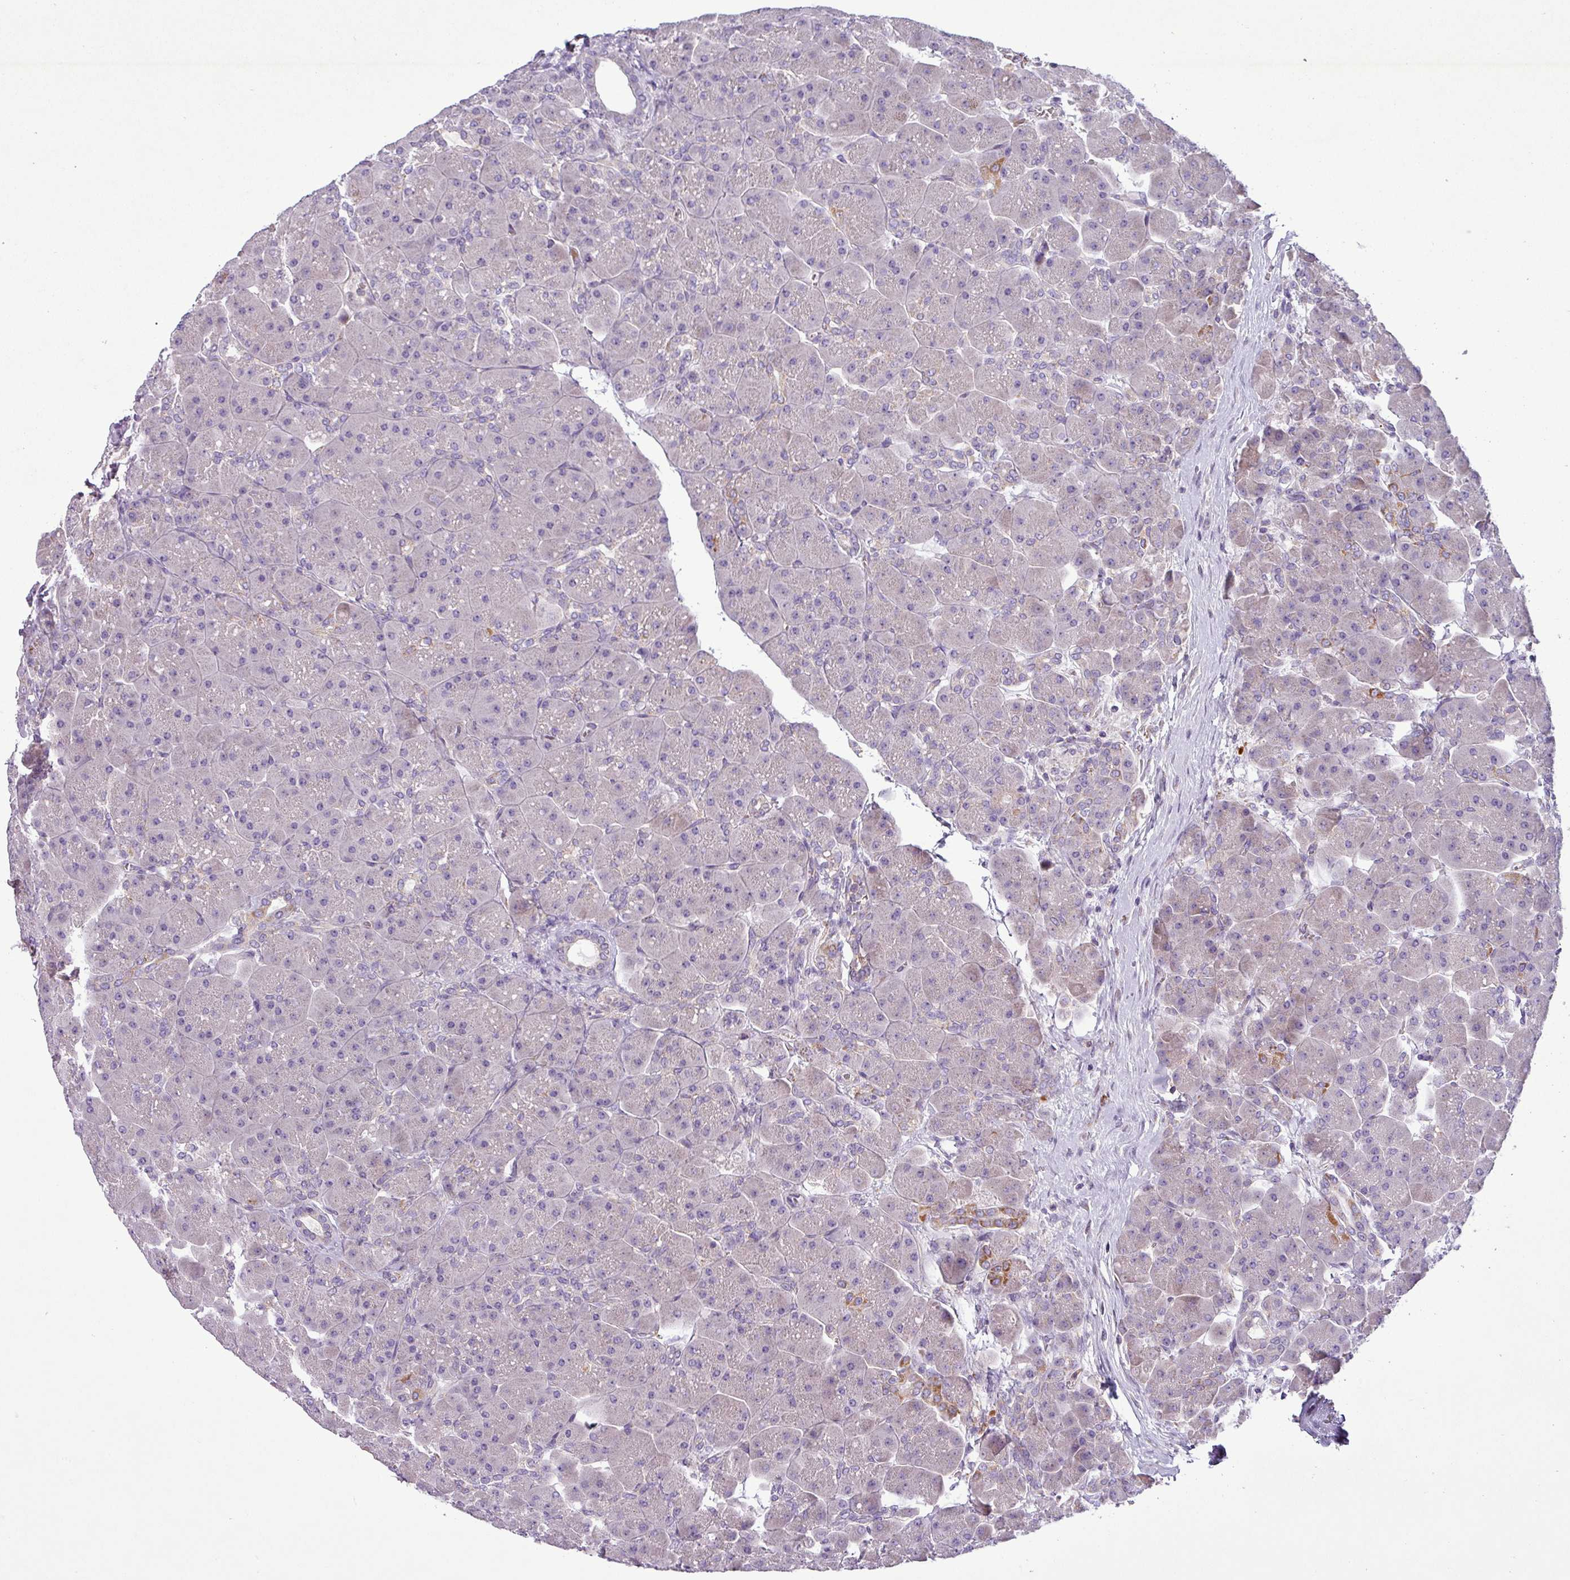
{"staining": {"intensity": "weak", "quantity": "25%-75%", "location": "cytoplasmic/membranous"}, "tissue": "pancreas", "cell_type": "Exocrine glandular cells", "image_type": "normal", "snomed": [{"axis": "morphology", "description": "Normal tissue, NOS"}, {"axis": "topography", "description": "Pancreas"}], "caption": "A micrograph of pancreas stained for a protein exhibits weak cytoplasmic/membranous brown staining in exocrine glandular cells. Nuclei are stained in blue.", "gene": "PNMA6A", "patient": {"sex": "male", "age": 66}}